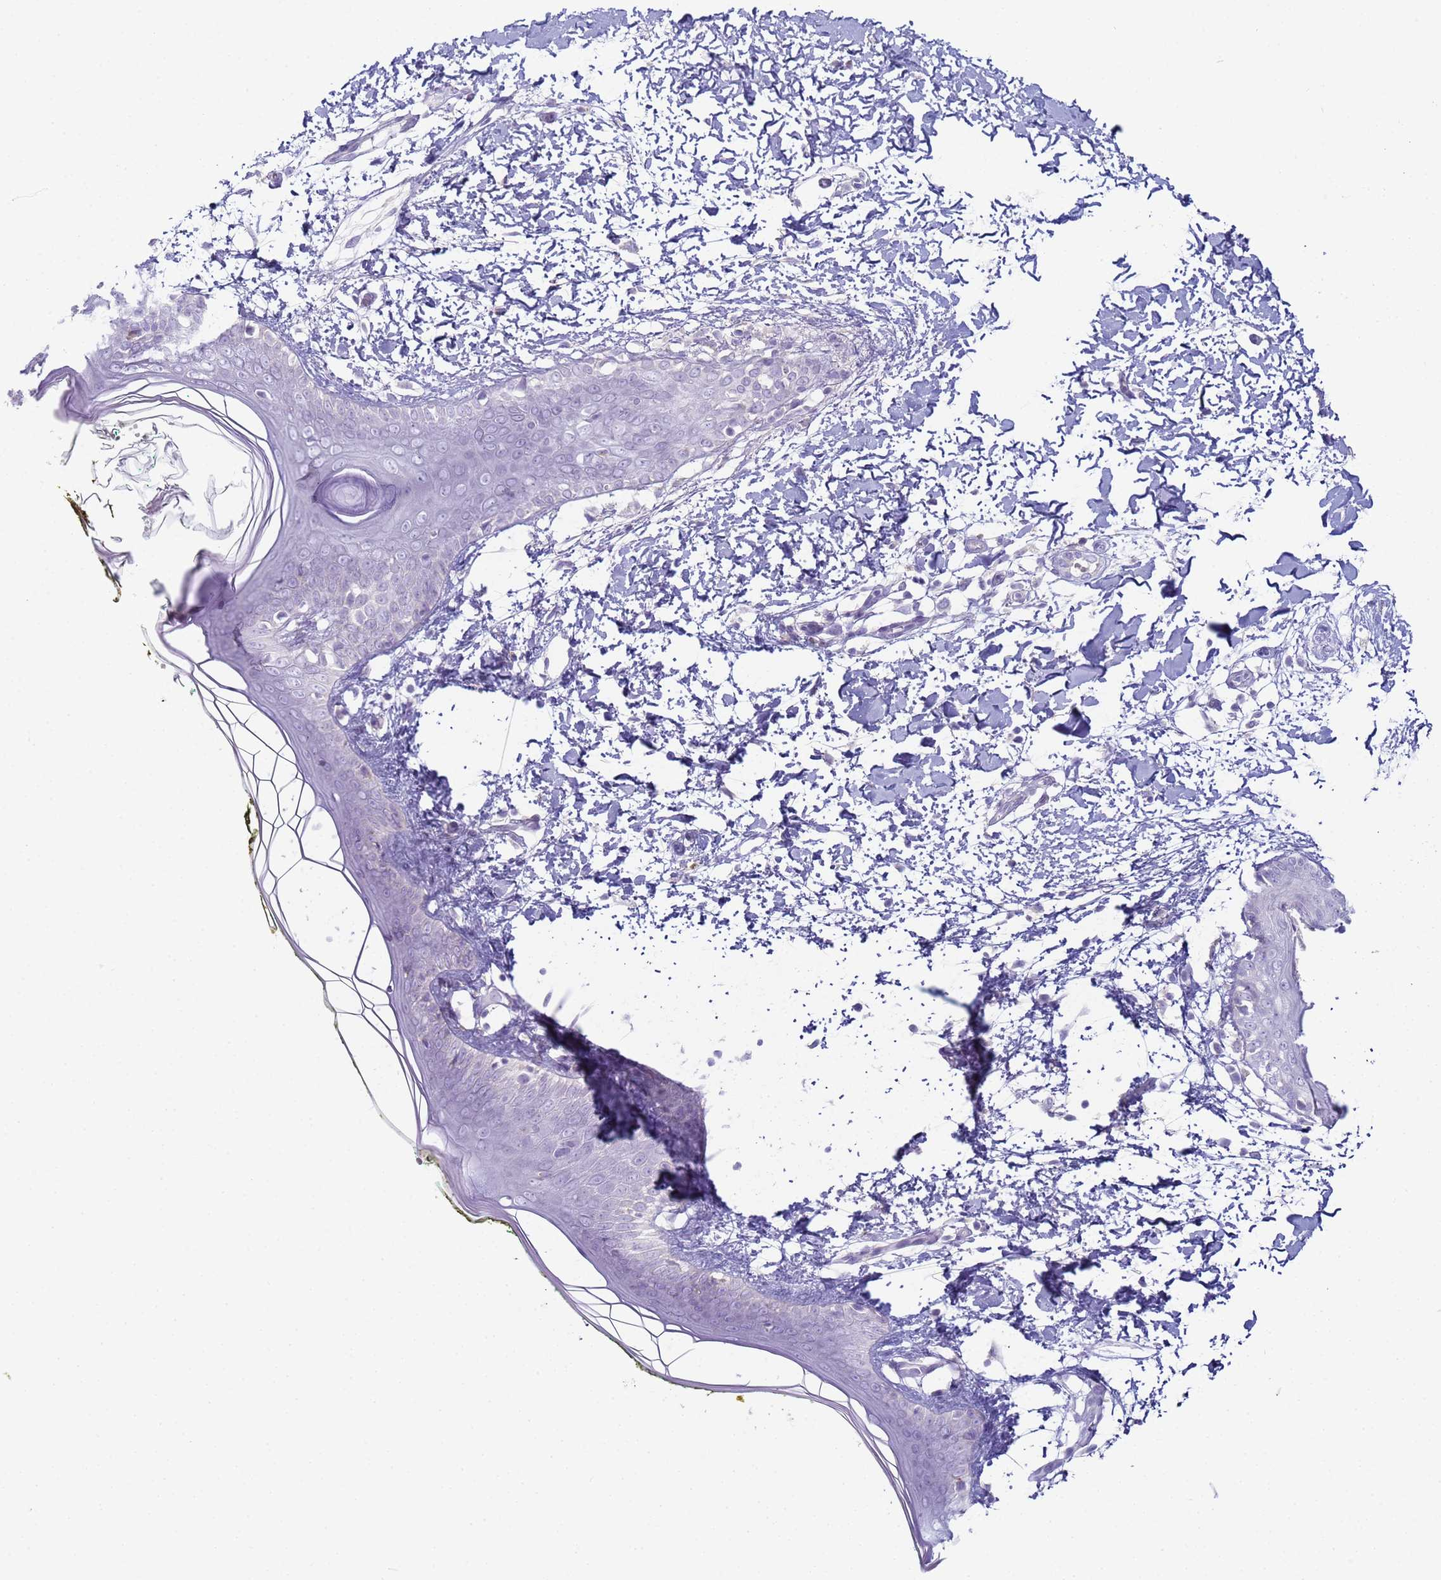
{"staining": {"intensity": "weak", "quantity": "<25%", "location": "cytoplasmic/membranous"}, "tissue": "skin", "cell_type": "Fibroblasts", "image_type": "normal", "snomed": [{"axis": "morphology", "description": "Normal tissue, NOS"}, {"axis": "topography", "description": "Skin"}], "caption": "Immunohistochemistry photomicrograph of unremarkable skin: skin stained with DAB demonstrates no significant protein positivity in fibroblasts. (Stains: DAB (3,3'-diaminobenzidine) immunohistochemistry with hematoxylin counter stain, Microscopy: brightfield microscopy at high magnification).", "gene": "CR1", "patient": {"sex": "female", "age": 34}}